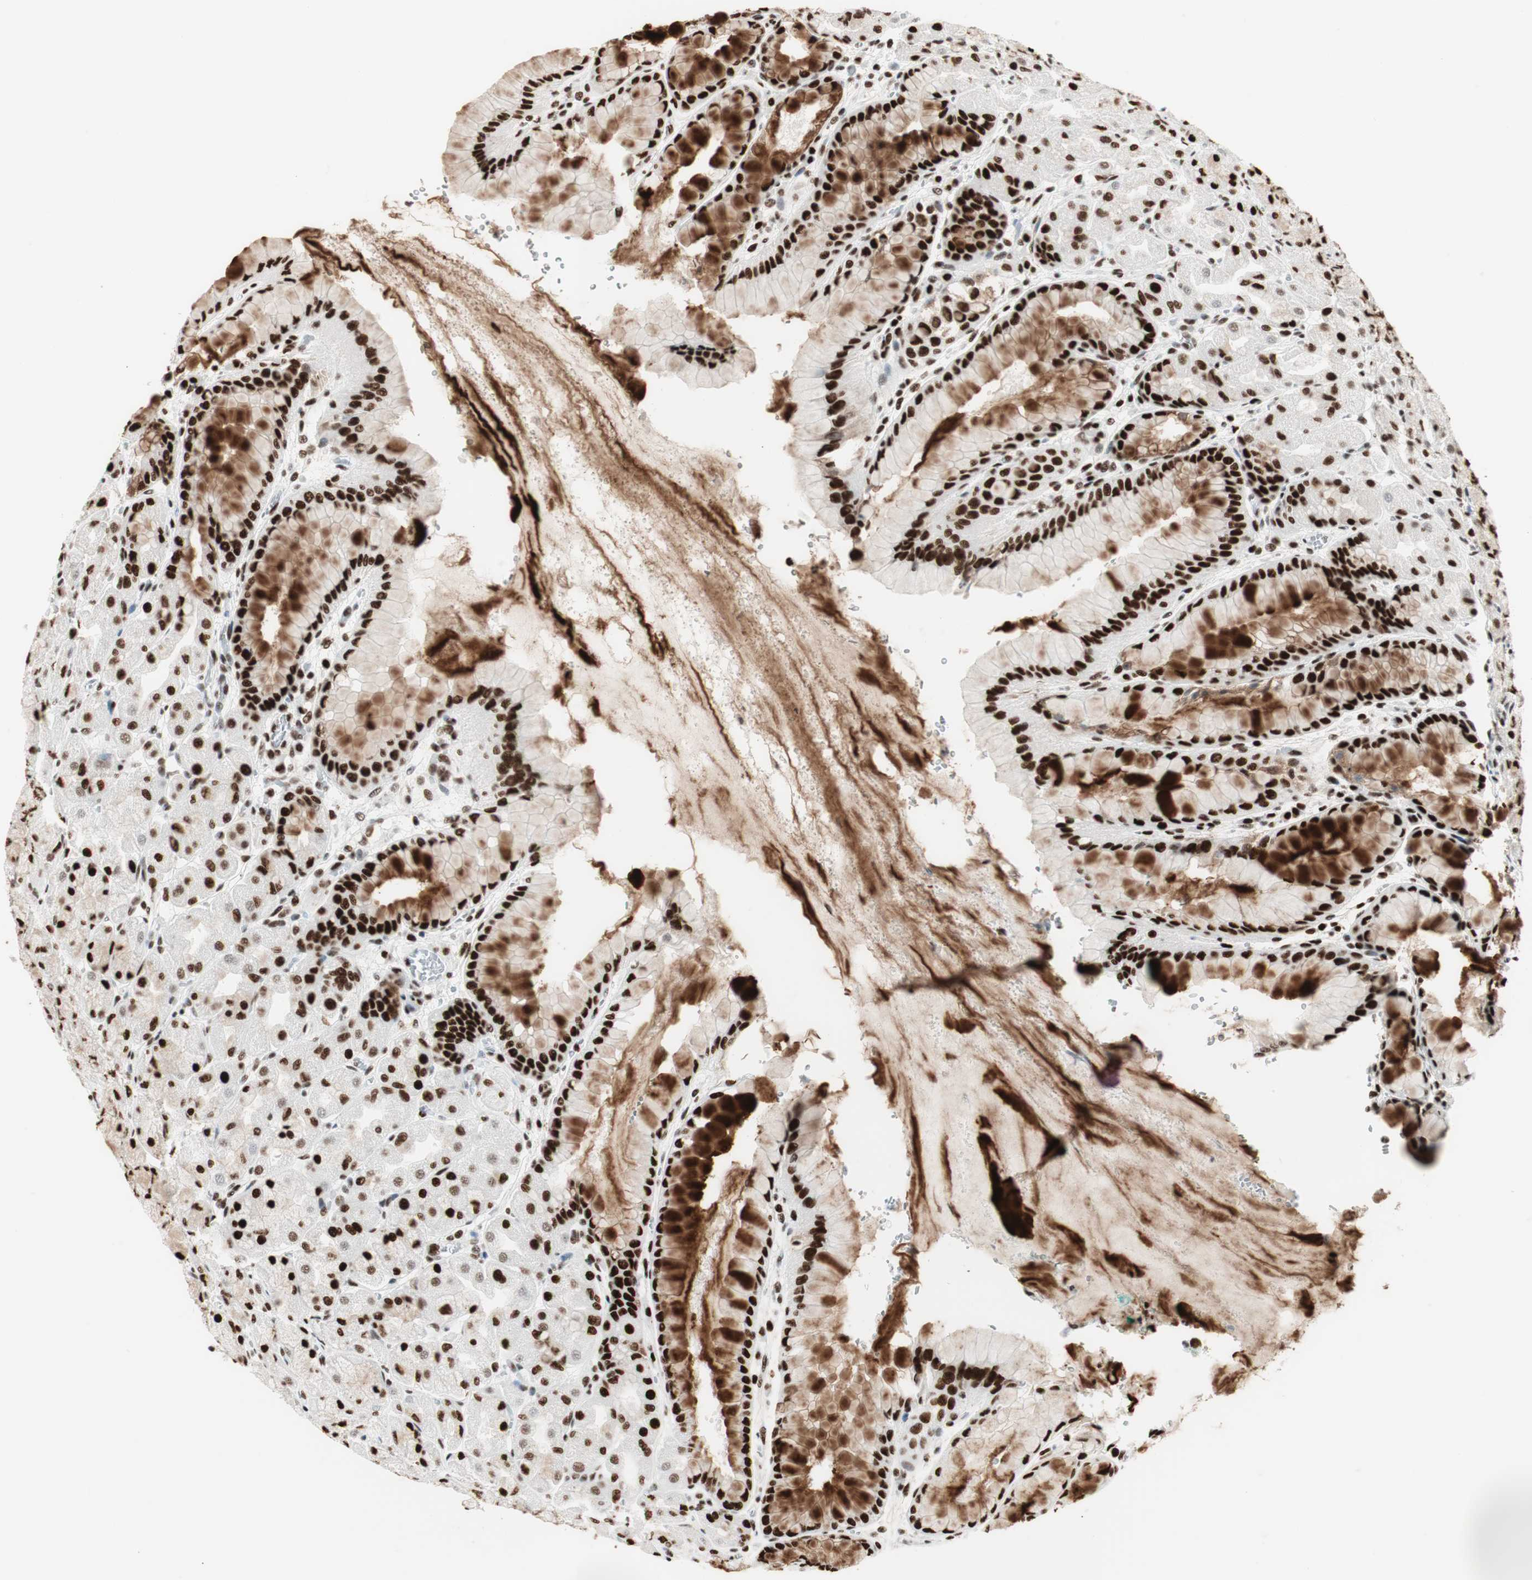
{"staining": {"intensity": "strong", "quantity": ">75%", "location": "cytoplasmic/membranous,nuclear"}, "tissue": "stomach", "cell_type": "Glandular cells", "image_type": "normal", "snomed": [{"axis": "morphology", "description": "Normal tissue, NOS"}, {"axis": "topography", "description": "Stomach, upper"}], "caption": "Stomach stained with DAB (3,3'-diaminobenzidine) immunohistochemistry displays high levels of strong cytoplasmic/membranous,nuclear expression in about >75% of glandular cells.", "gene": "PSME3", "patient": {"sex": "female", "age": 56}}